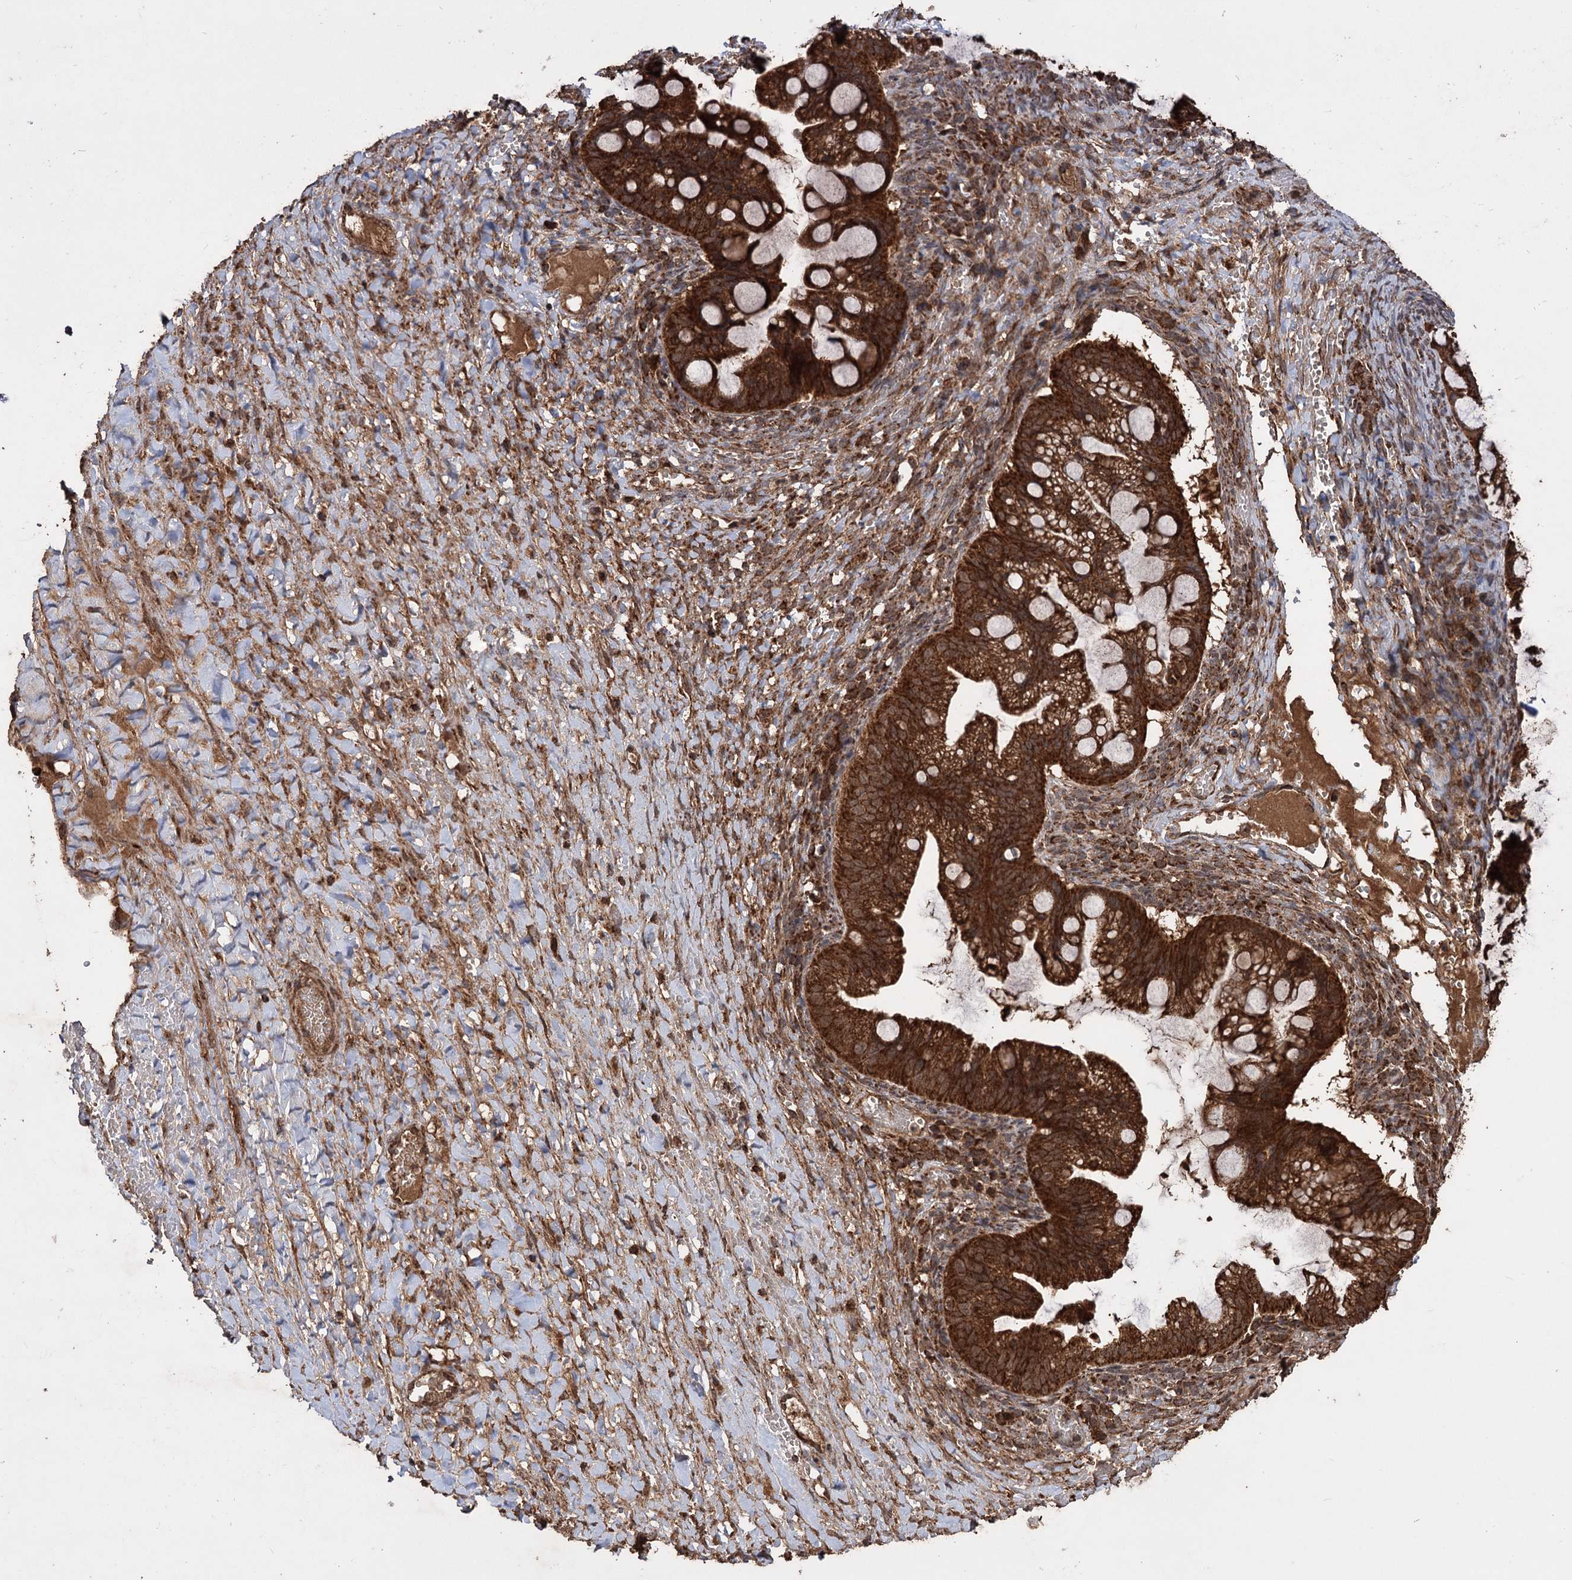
{"staining": {"intensity": "strong", "quantity": ">75%", "location": "cytoplasmic/membranous"}, "tissue": "ovarian cancer", "cell_type": "Tumor cells", "image_type": "cancer", "snomed": [{"axis": "morphology", "description": "Cystadenocarcinoma, mucinous, NOS"}, {"axis": "topography", "description": "Ovary"}], "caption": "Tumor cells demonstrate strong cytoplasmic/membranous expression in about >75% of cells in ovarian cancer (mucinous cystadenocarcinoma).", "gene": "IPO4", "patient": {"sex": "female", "age": 73}}